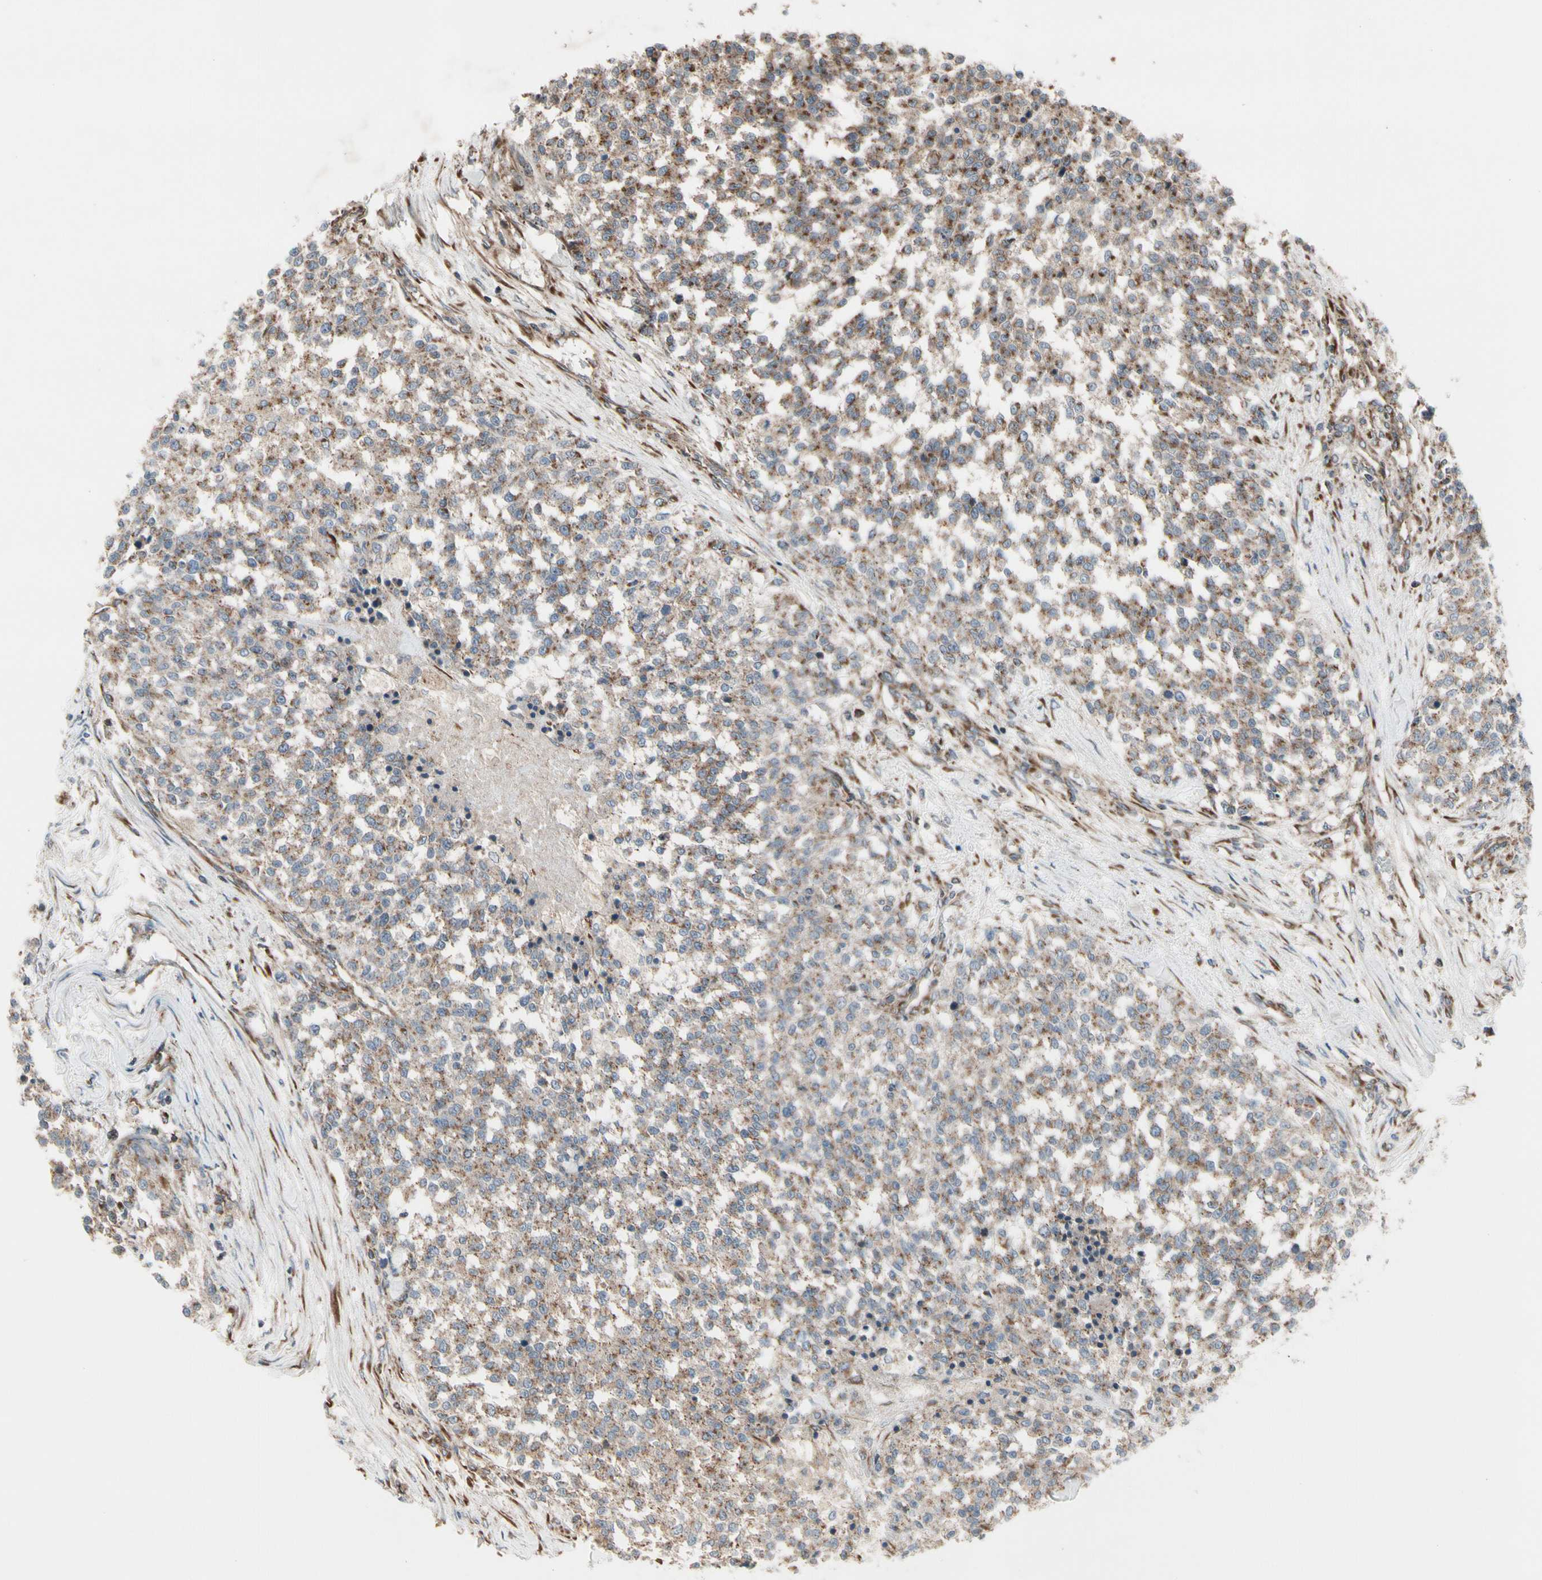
{"staining": {"intensity": "moderate", "quantity": ">75%", "location": "cytoplasmic/membranous"}, "tissue": "testis cancer", "cell_type": "Tumor cells", "image_type": "cancer", "snomed": [{"axis": "morphology", "description": "Seminoma, NOS"}, {"axis": "topography", "description": "Testis"}], "caption": "Tumor cells exhibit moderate cytoplasmic/membranous positivity in approximately >75% of cells in testis cancer. (DAB = brown stain, brightfield microscopy at high magnification).", "gene": "SLC39A9", "patient": {"sex": "male", "age": 59}}